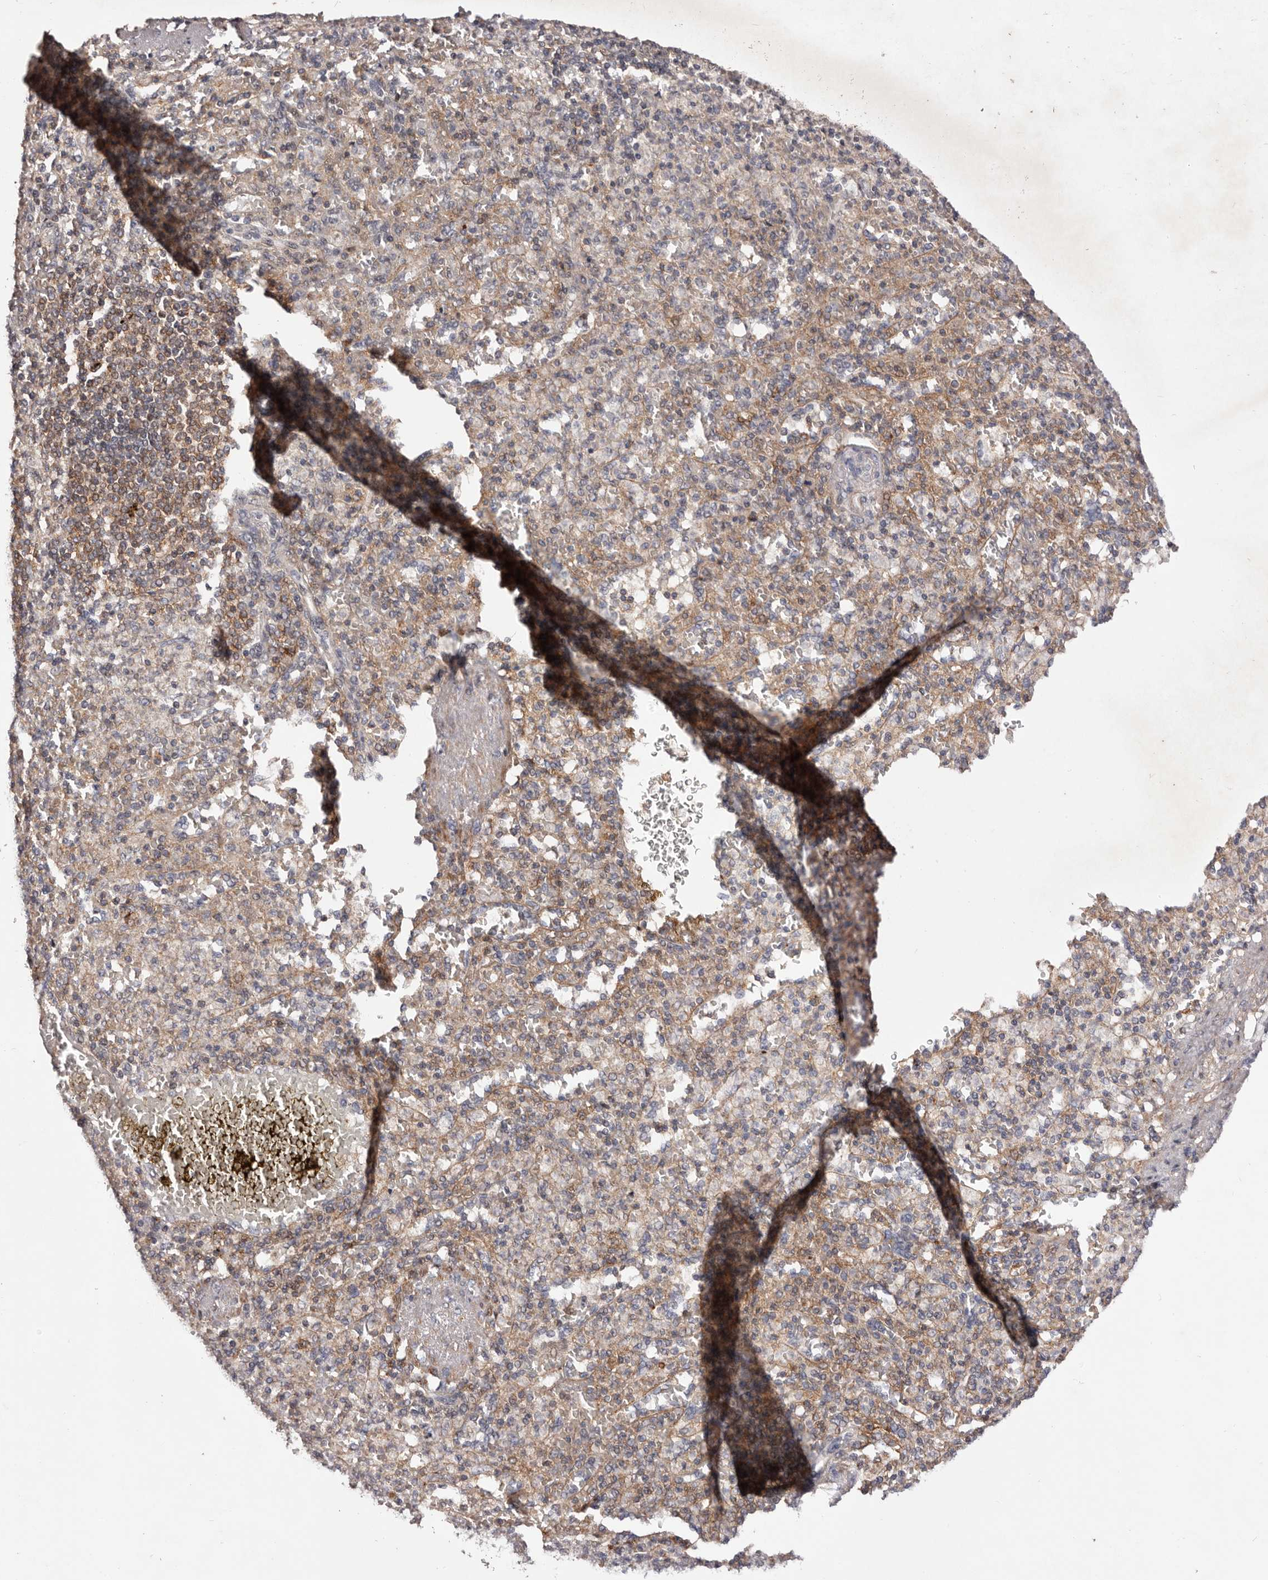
{"staining": {"intensity": "weak", "quantity": "25%-75%", "location": "nuclear"}, "tissue": "spleen", "cell_type": "Cells in red pulp", "image_type": "normal", "snomed": [{"axis": "morphology", "description": "Normal tissue, NOS"}, {"axis": "topography", "description": "Spleen"}], "caption": "Cells in red pulp display weak nuclear positivity in about 25%-75% of cells in benign spleen. (brown staining indicates protein expression, while blue staining denotes nuclei).", "gene": "FBXO5", "patient": {"sex": "female", "age": 74}}